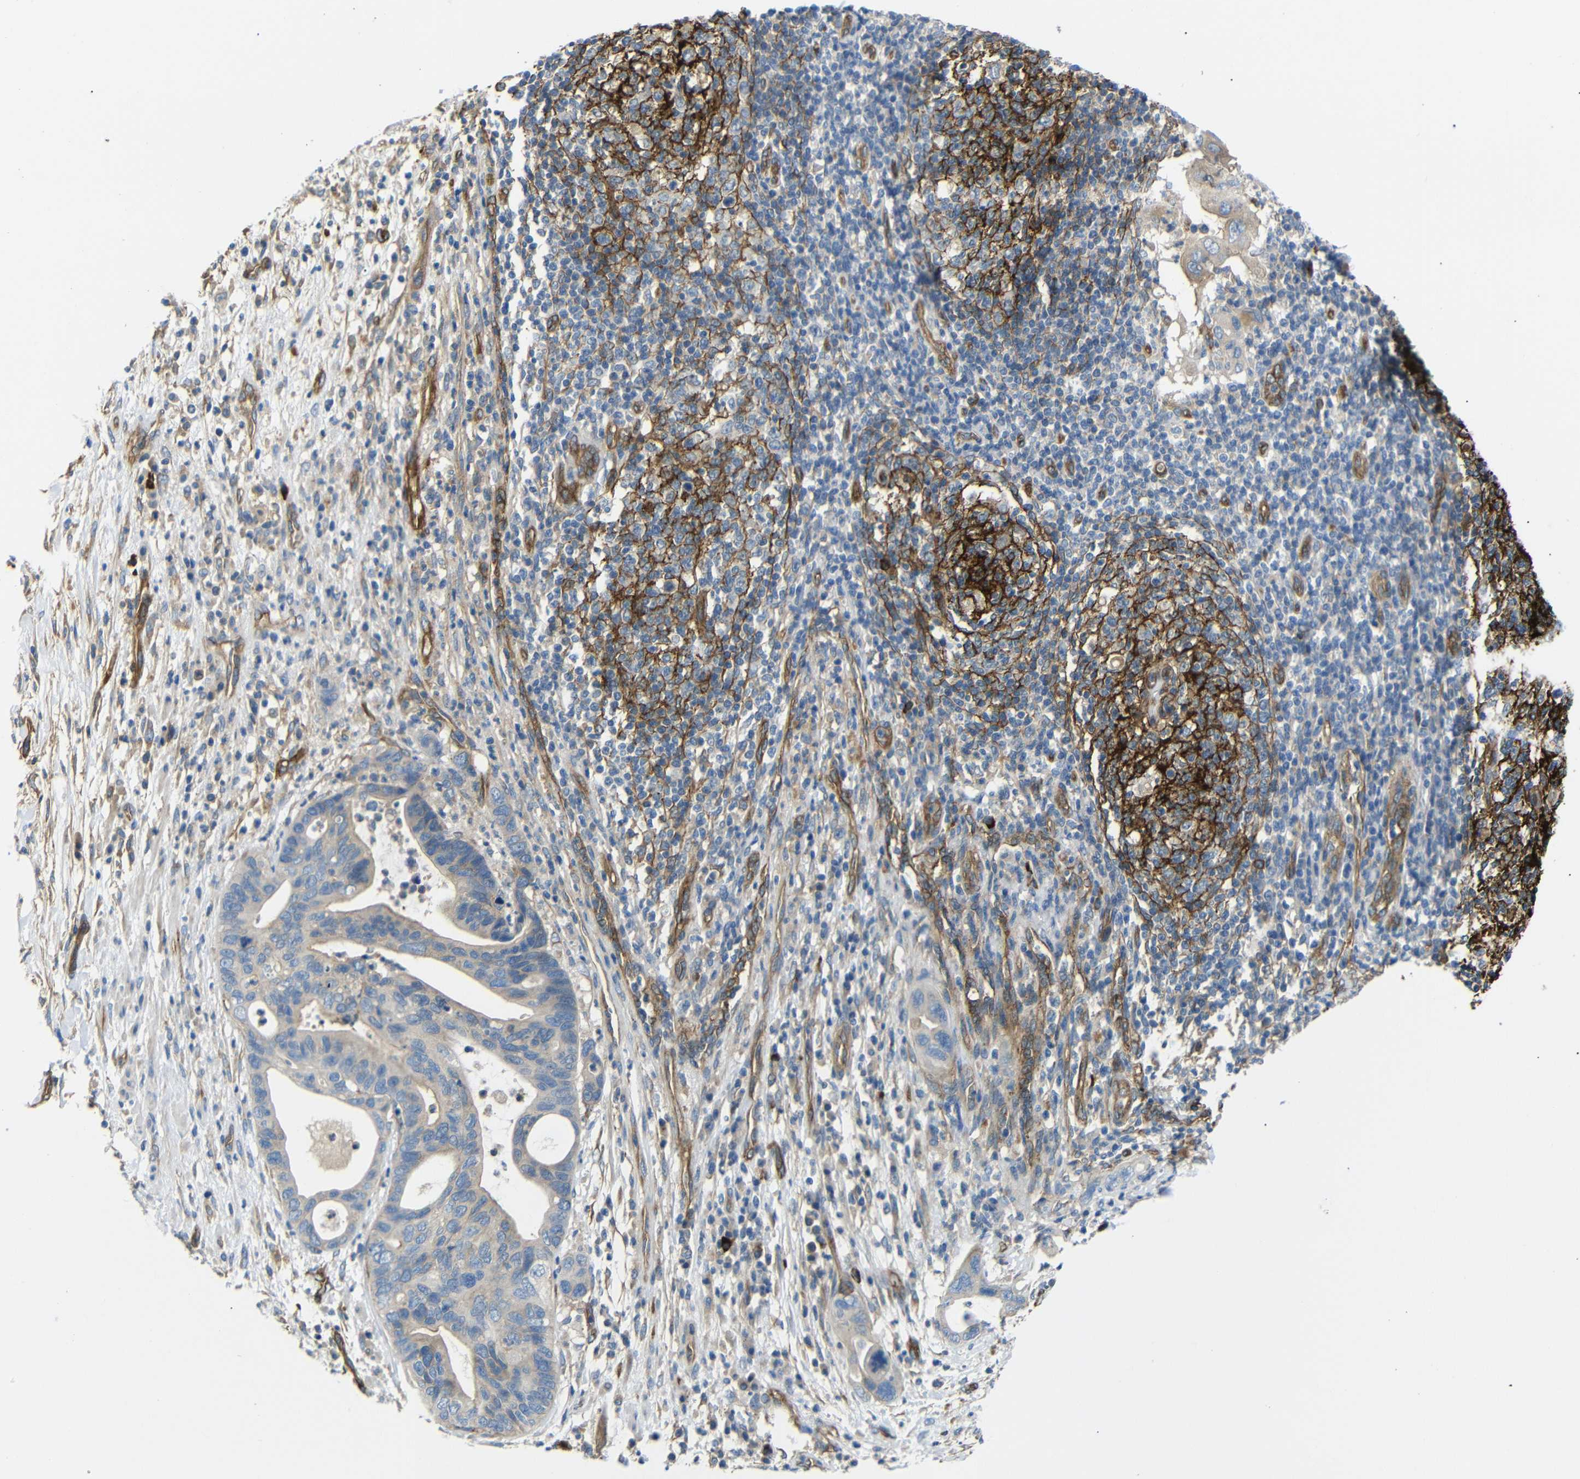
{"staining": {"intensity": "weak", "quantity": "<25%", "location": "cytoplasmic/membranous"}, "tissue": "pancreatic cancer", "cell_type": "Tumor cells", "image_type": "cancer", "snomed": [{"axis": "morphology", "description": "Adenocarcinoma, NOS"}, {"axis": "topography", "description": "Pancreas"}], "caption": "Pancreatic cancer (adenocarcinoma) stained for a protein using immunohistochemistry (IHC) reveals no positivity tumor cells.", "gene": "MYO1B", "patient": {"sex": "female", "age": 71}}